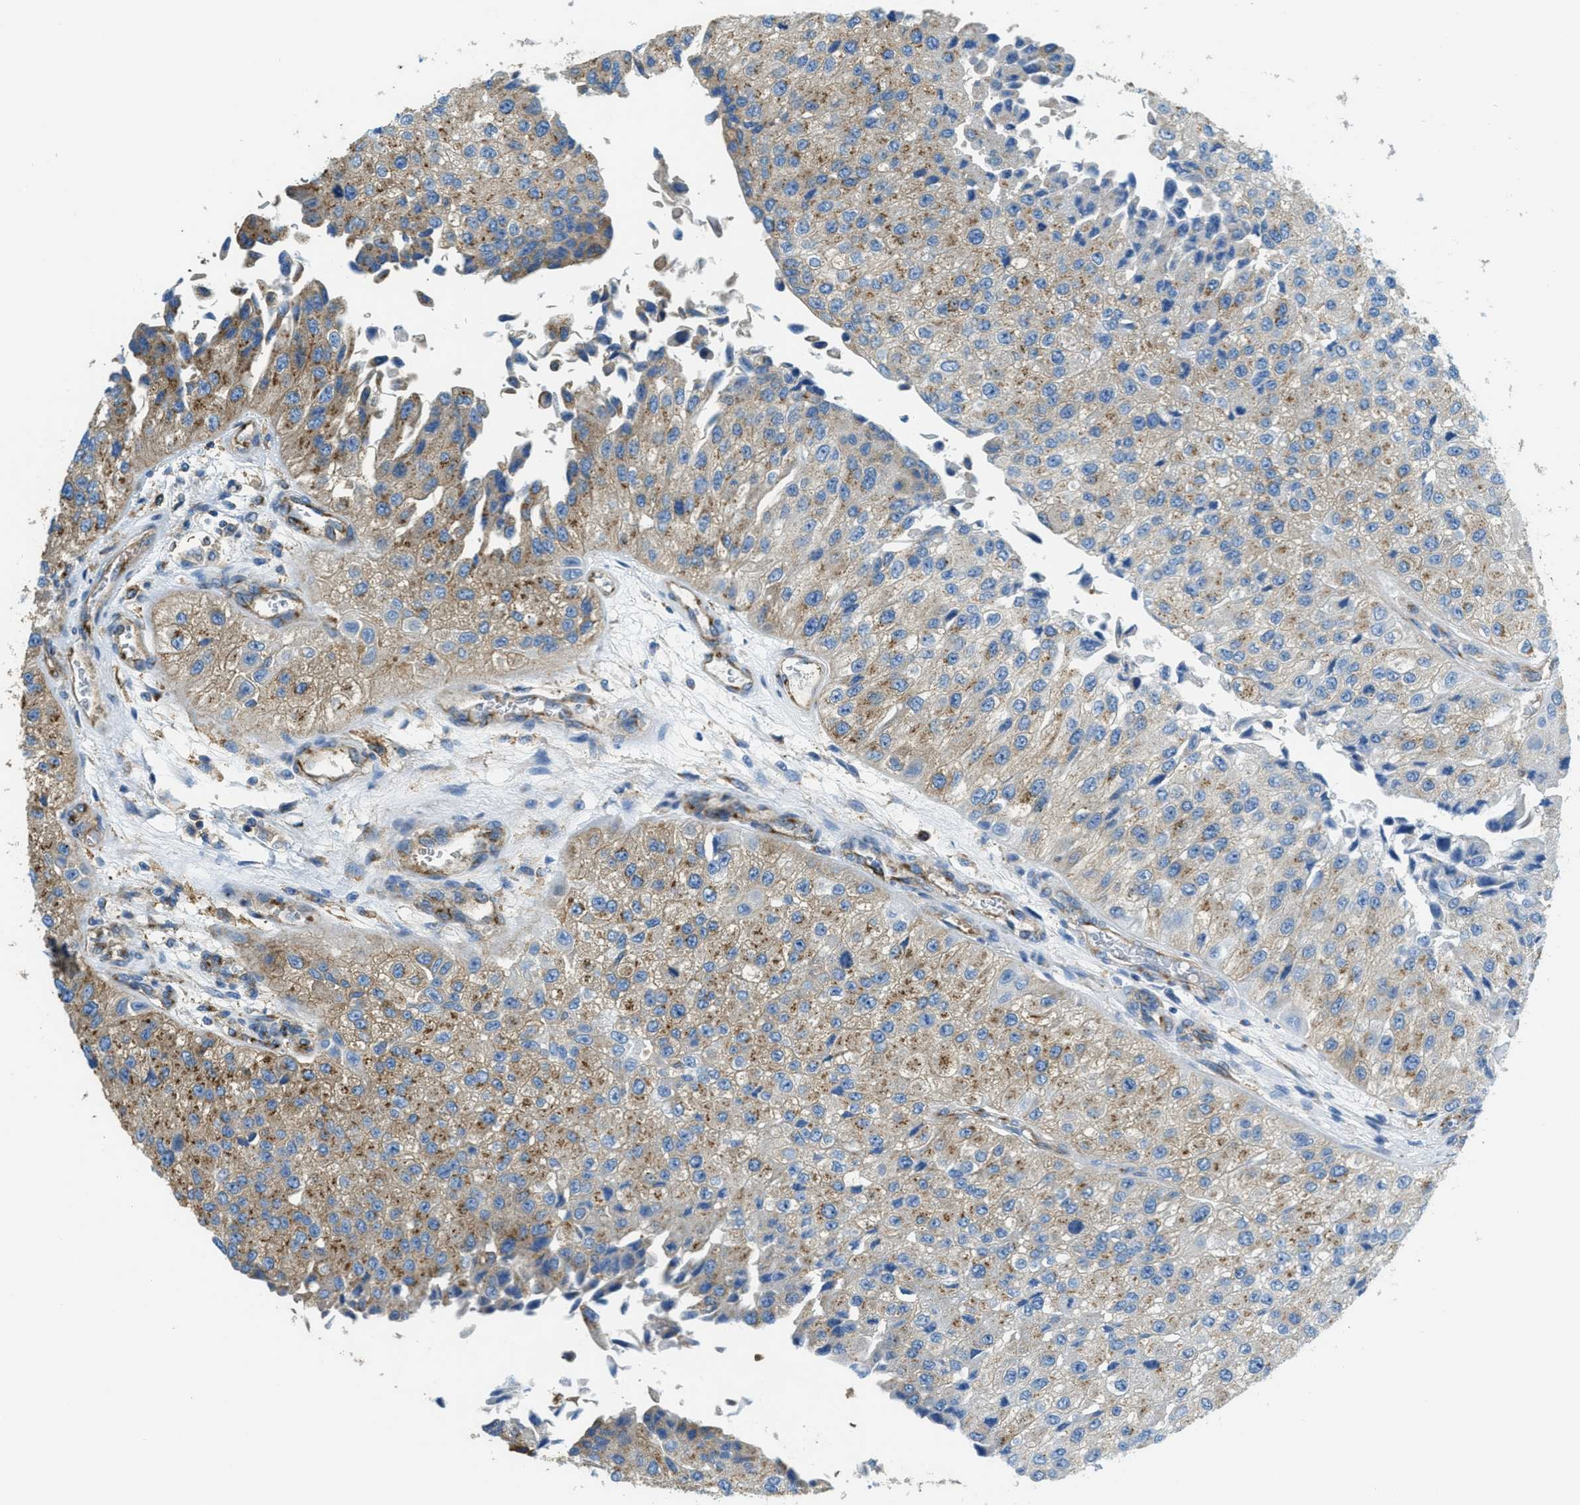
{"staining": {"intensity": "moderate", "quantity": ">75%", "location": "cytoplasmic/membranous"}, "tissue": "urothelial cancer", "cell_type": "Tumor cells", "image_type": "cancer", "snomed": [{"axis": "morphology", "description": "Urothelial carcinoma, High grade"}, {"axis": "topography", "description": "Kidney"}, {"axis": "topography", "description": "Urinary bladder"}], "caption": "Moderate cytoplasmic/membranous positivity is appreciated in about >75% of tumor cells in urothelial cancer. (brown staining indicates protein expression, while blue staining denotes nuclei).", "gene": "AP2B1", "patient": {"sex": "male", "age": 77}}